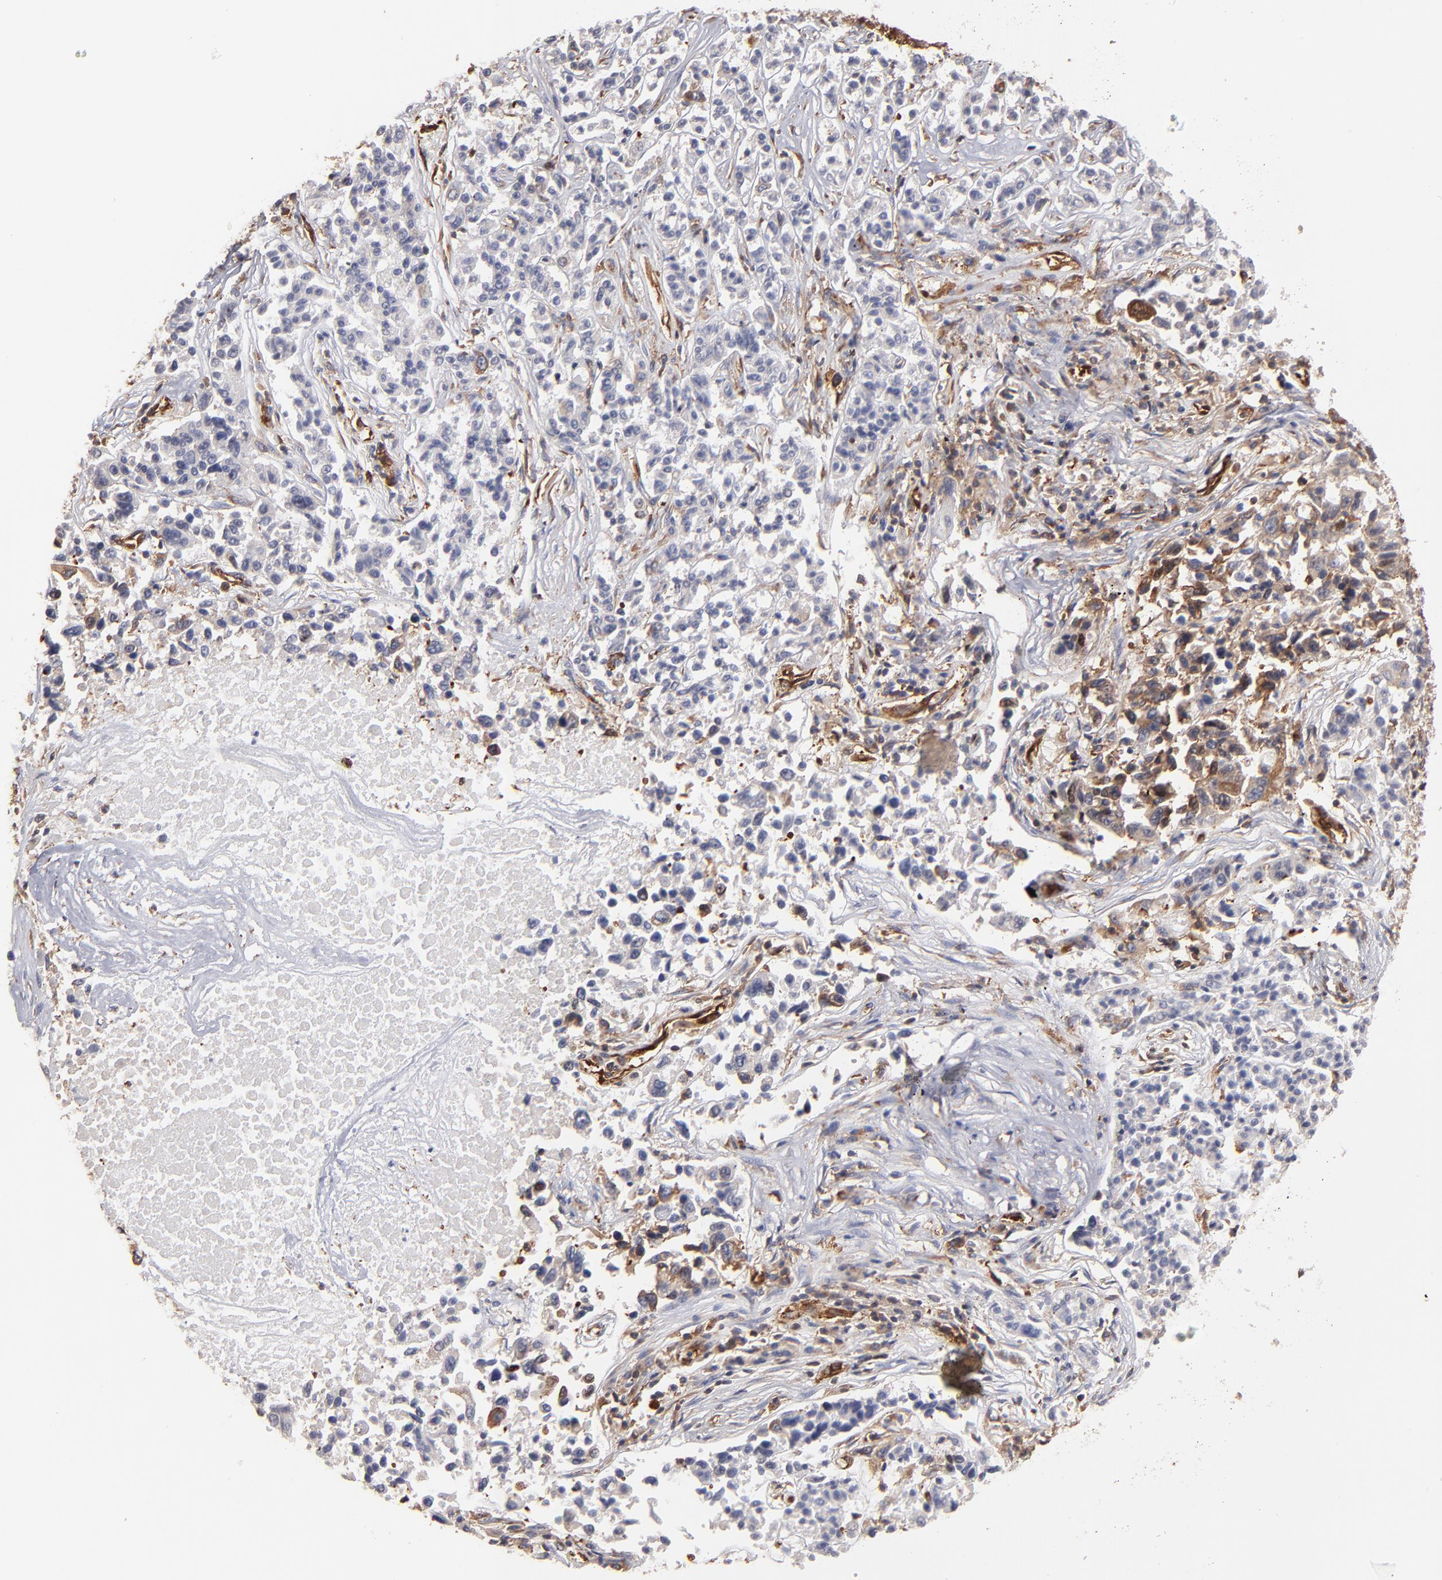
{"staining": {"intensity": "weak", "quantity": "25%-75%", "location": "cytoplasmic/membranous"}, "tissue": "lung cancer", "cell_type": "Tumor cells", "image_type": "cancer", "snomed": [{"axis": "morphology", "description": "Adenocarcinoma, NOS"}, {"axis": "topography", "description": "Lung"}], "caption": "This is a histology image of IHC staining of lung cancer, which shows weak positivity in the cytoplasmic/membranous of tumor cells.", "gene": "KTN1", "patient": {"sex": "male", "age": 84}}